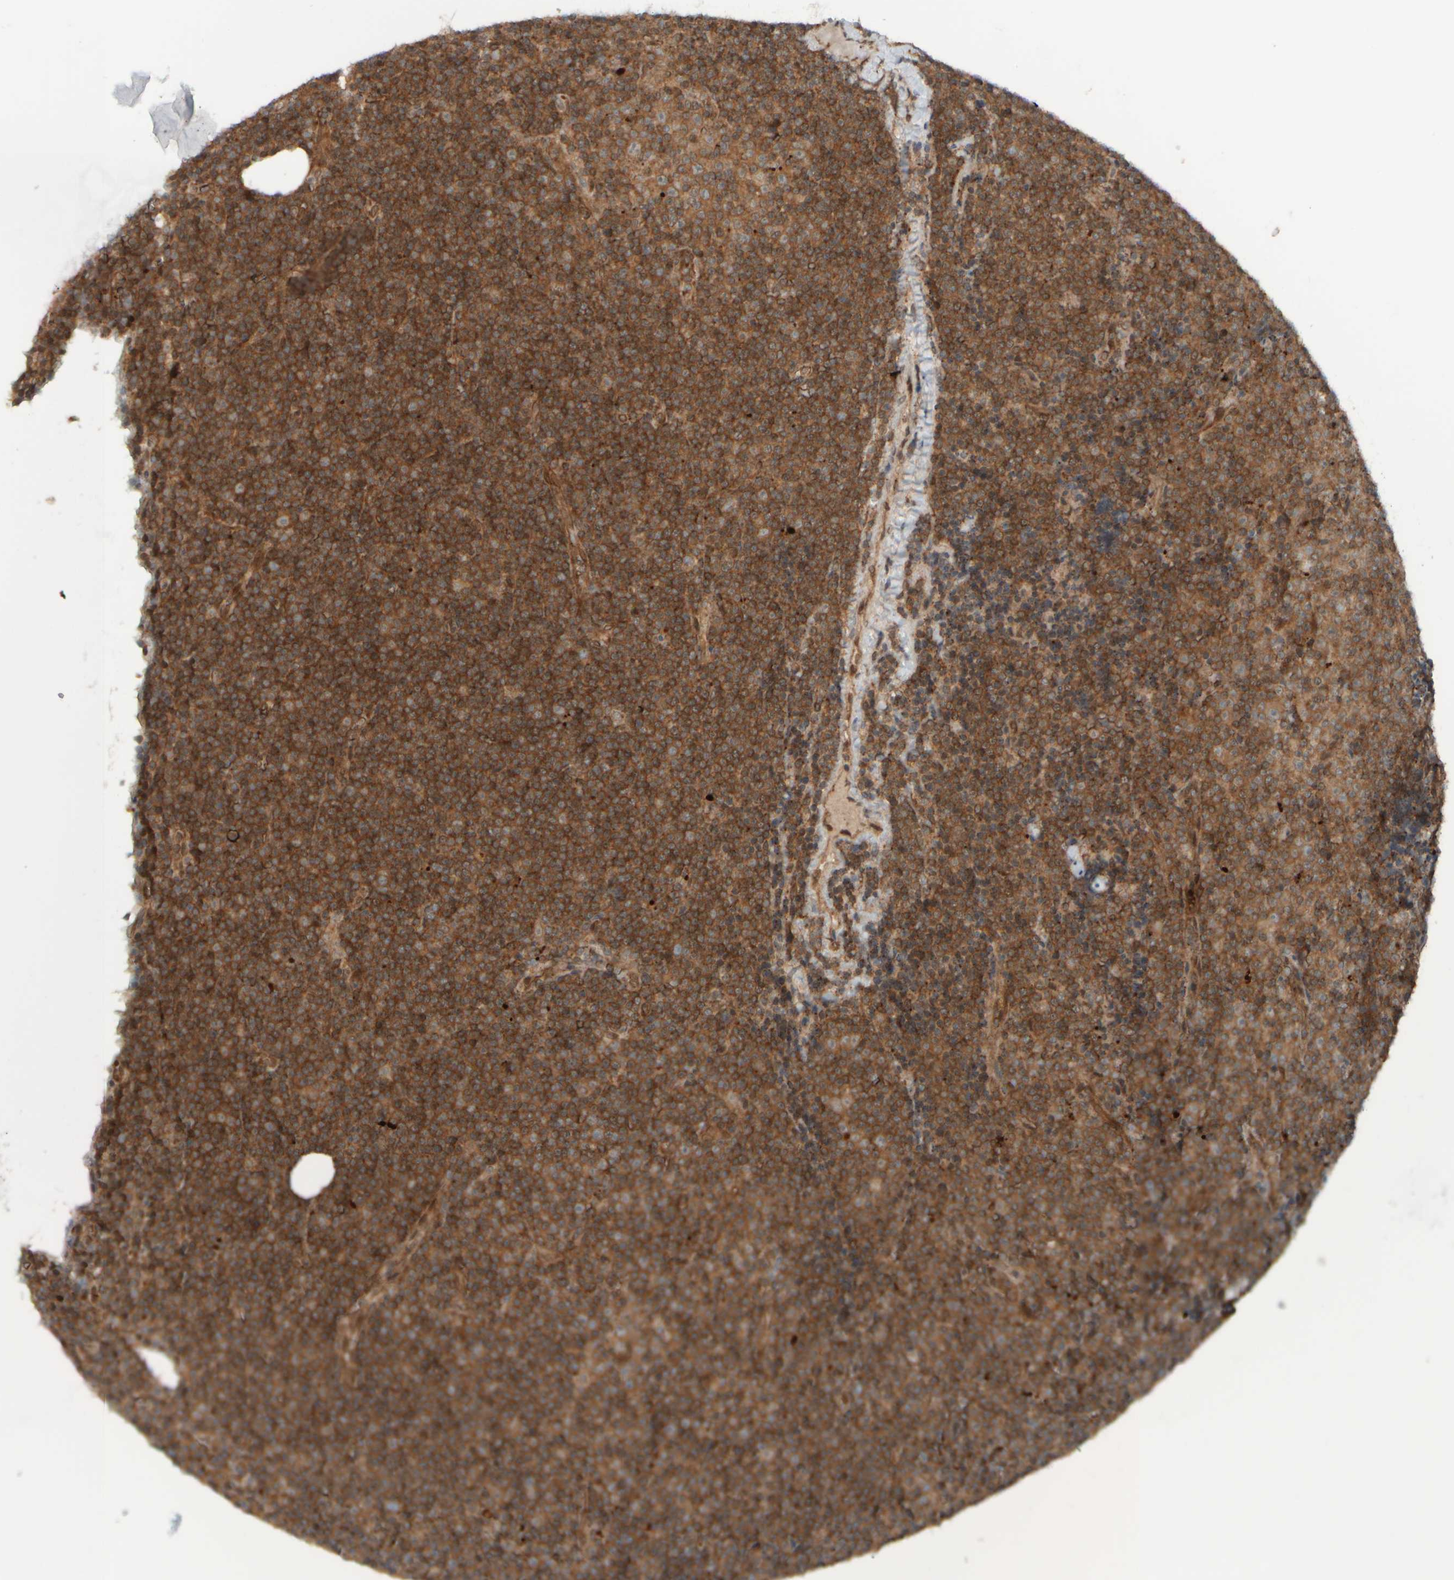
{"staining": {"intensity": "moderate", "quantity": ">75%", "location": "cytoplasmic/membranous"}, "tissue": "lymphoma", "cell_type": "Tumor cells", "image_type": "cancer", "snomed": [{"axis": "morphology", "description": "Malignant lymphoma, non-Hodgkin's type, Low grade"}, {"axis": "topography", "description": "Lymph node"}], "caption": "Human lymphoma stained for a protein (brown) demonstrates moderate cytoplasmic/membranous positive expression in approximately >75% of tumor cells.", "gene": "GIGYF1", "patient": {"sex": "female", "age": 67}}